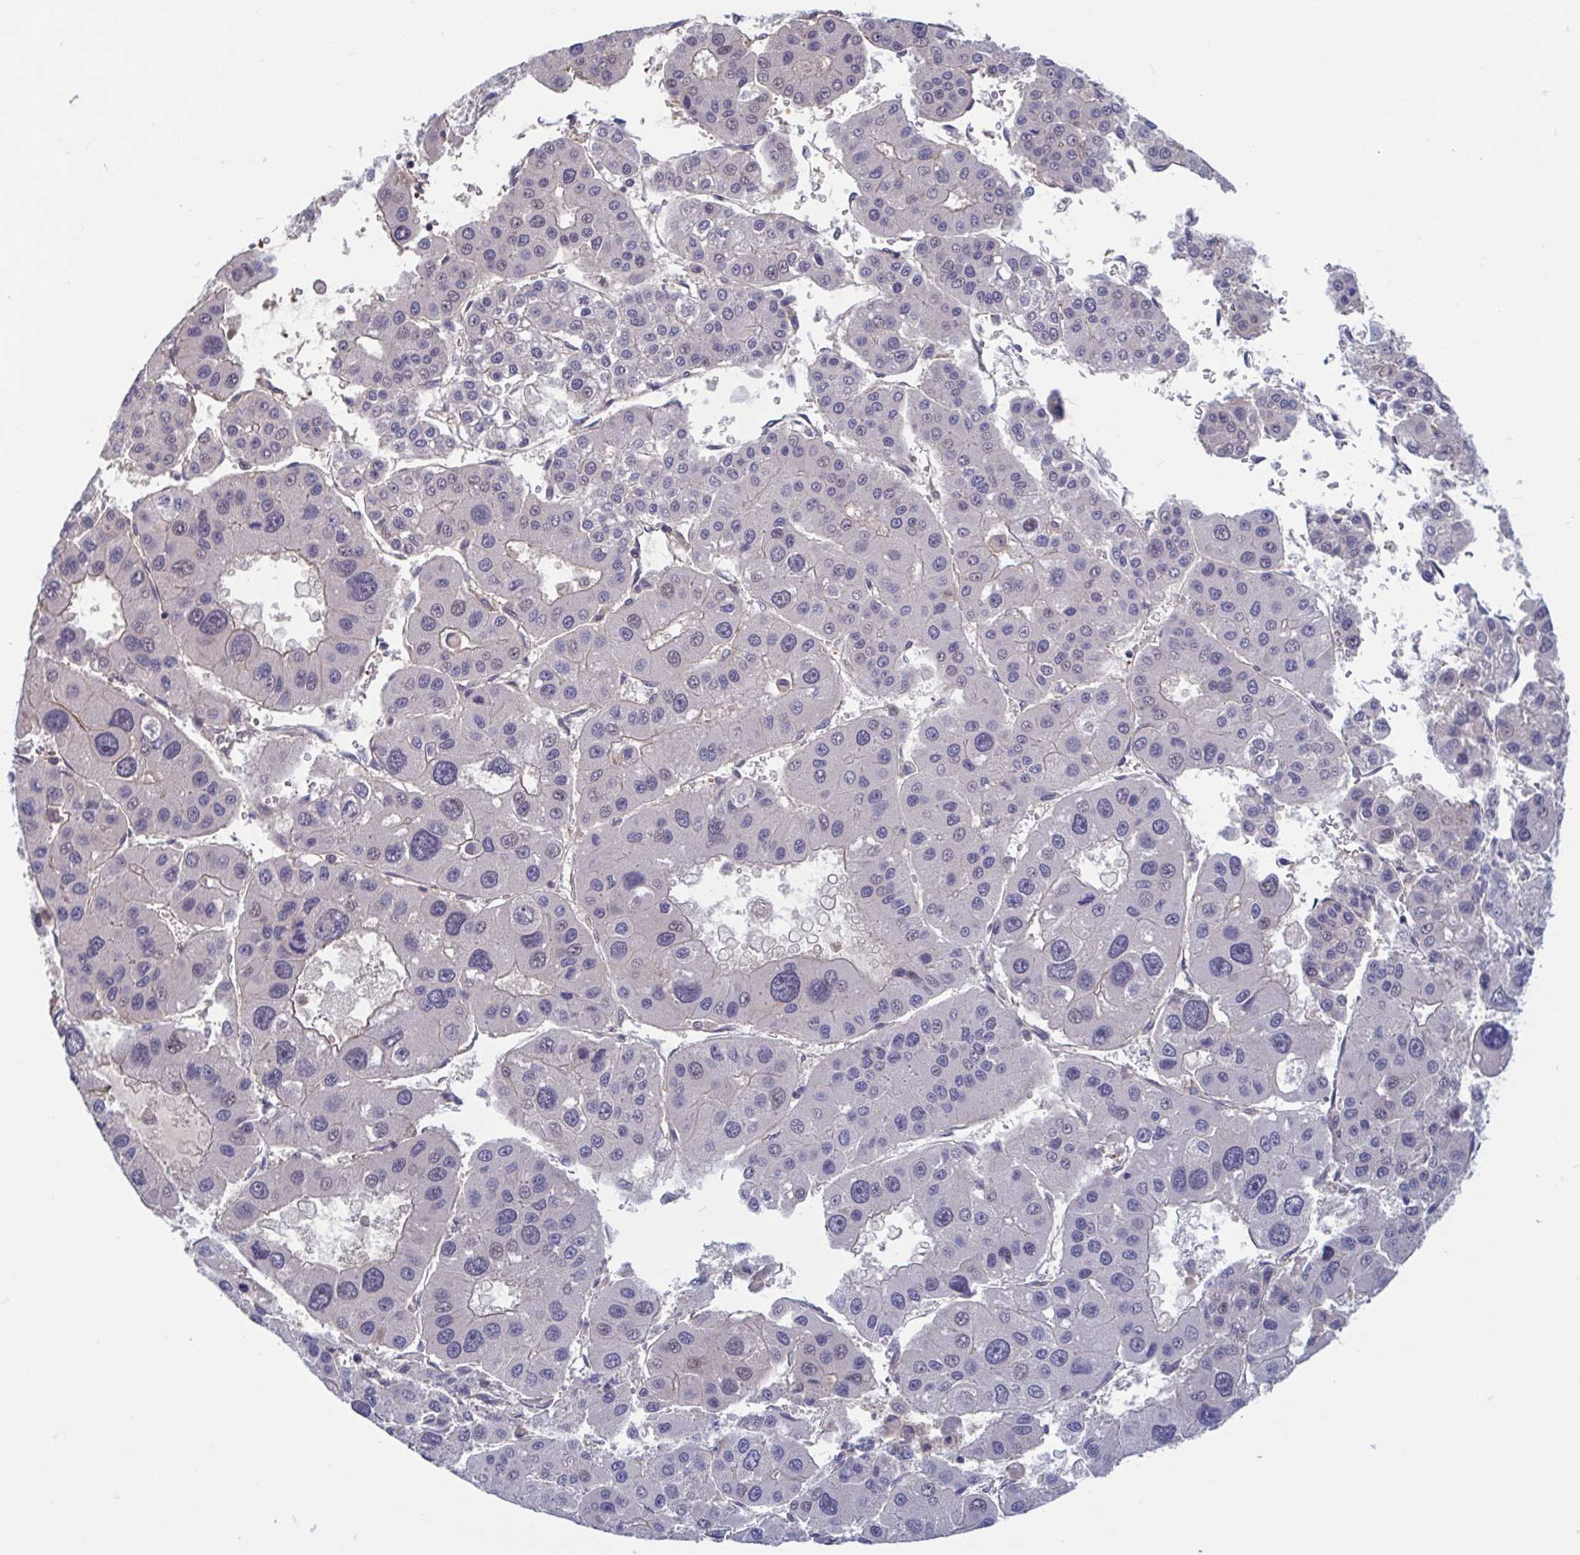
{"staining": {"intensity": "negative", "quantity": "none", "location": "none"}, "tissue": "liver cancer", "cell_type": "Tumor cells", "image_type": "cancer", "snomed": [{"axis": "morphology", "description": "Carcinoma, Hepatocellular, NOS"}, {"axis": "topography", "description": "Liver"}], "caption": "Immunohistochemical staining of human hepatocellular carcinoma (liver) reveals no significant positivity in tumor cells. (DAB (3,3'-diaminobenzidine) immunohistochemistry visualized using brightfield microscopy, high magnification).", "gene": "LRRC38", "patient": {"sex": "male", "age": 73}}